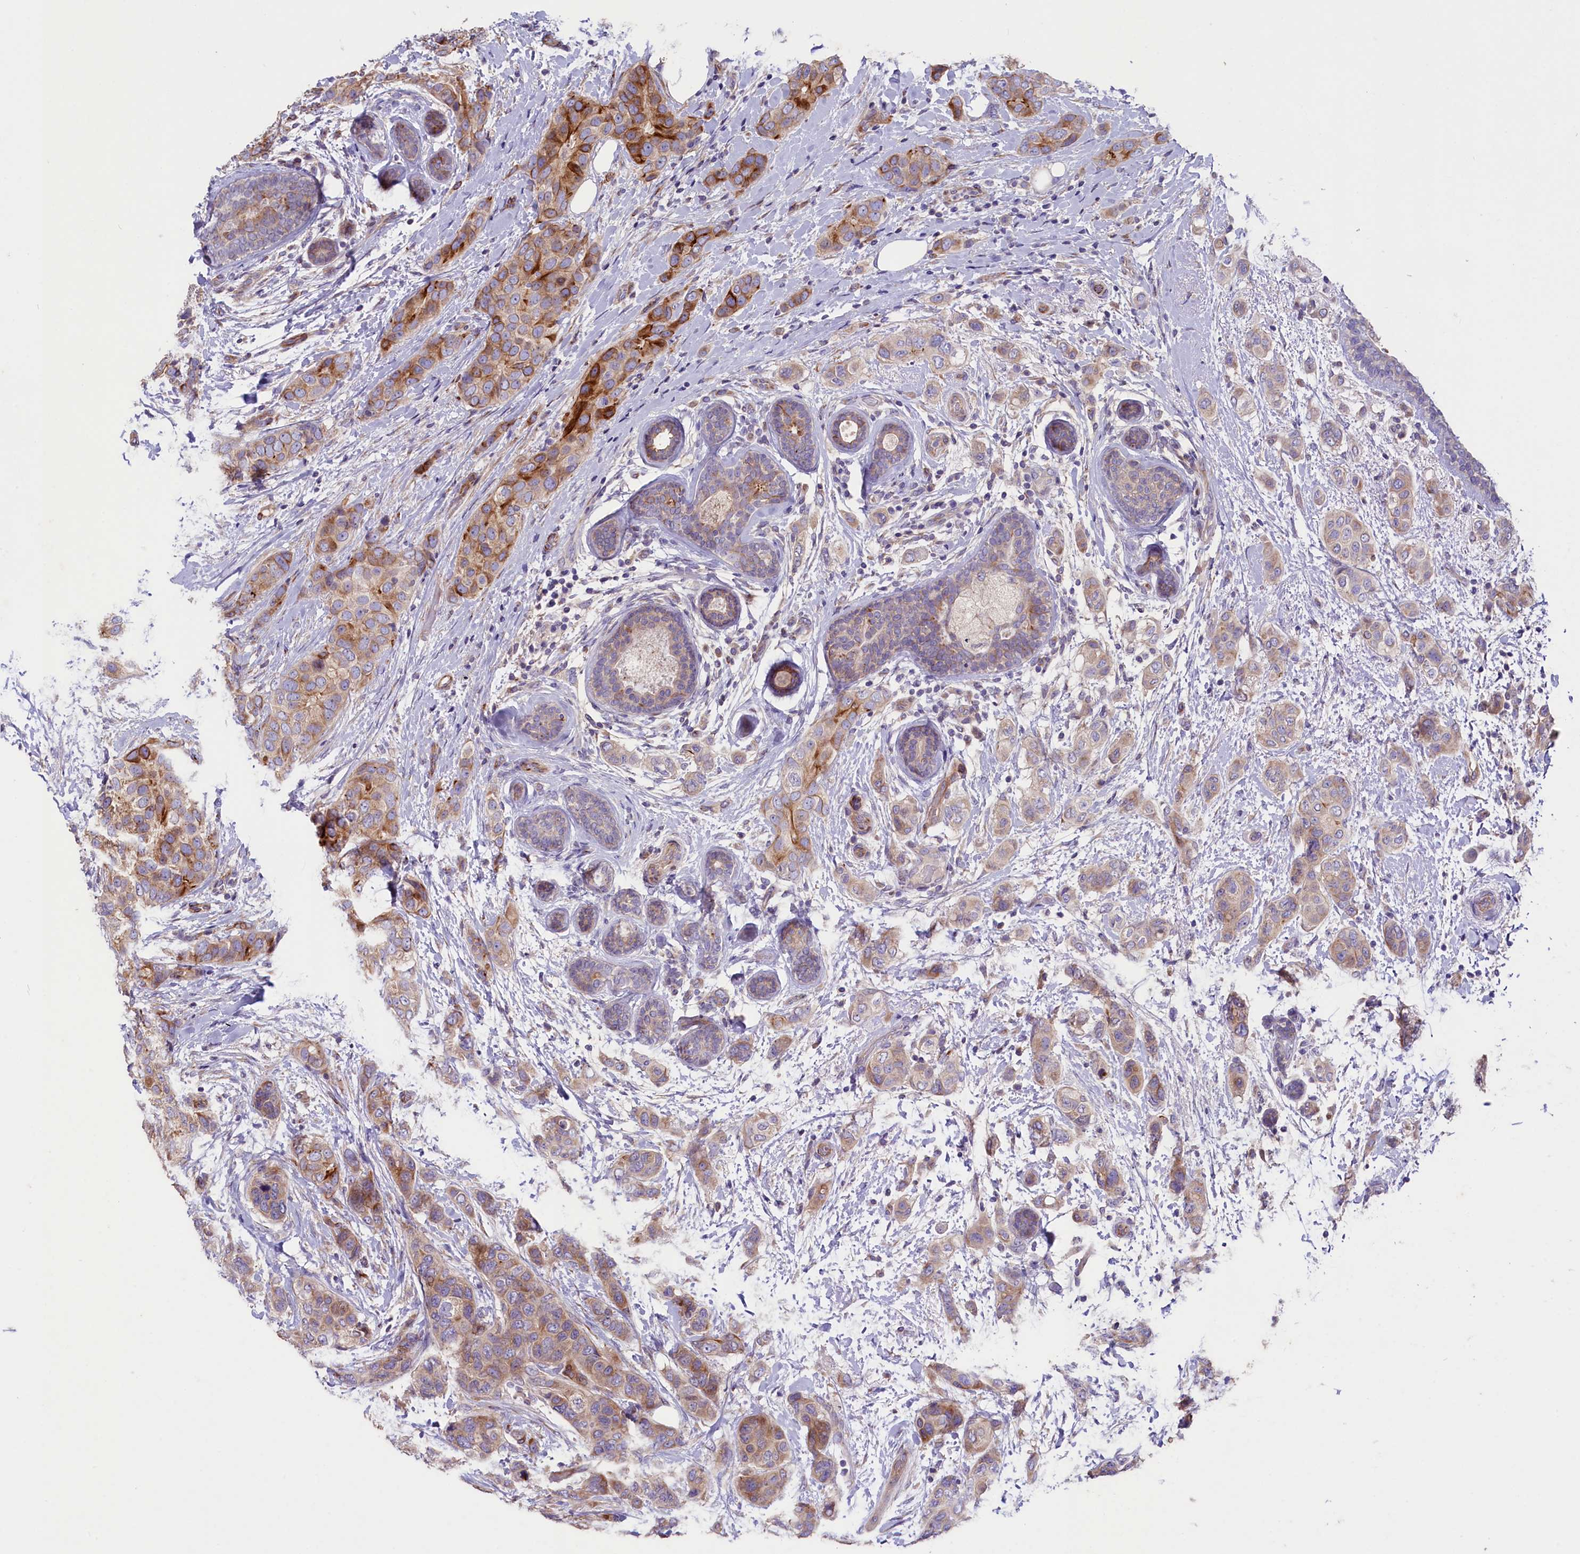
{"staining": {"intensity": "moderate", "quantity": ">75%", "location": "cytoplasmic/membranous"}, "tissue": "breast cancer", "cell_type": "Tumor cells", "image_type": "cancer", "snomed": [{"axis": "morphology", "description": "Lobular carcinoma"}, {"axis": "topography", "description": "Breast"}], "caption": "Breast cancer (lobular carcinoma) stained for a protein shows moderate cytoplasmic/membranous positivity in tumor cells.", "gene": "CD99L2", "patient": {"sex": "female", "age": 51}}